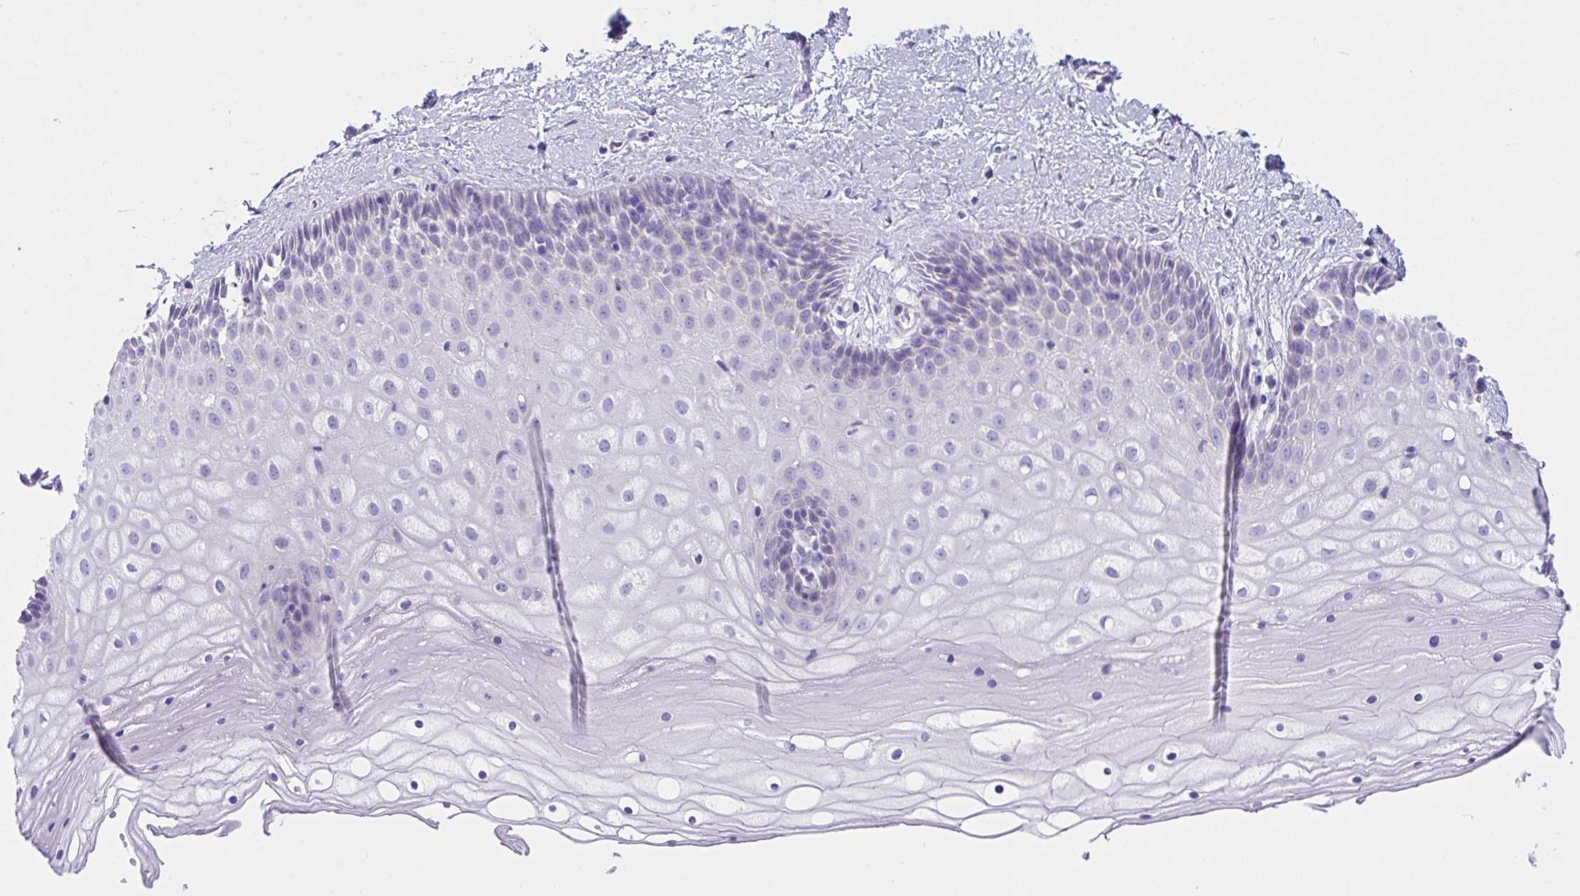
{"staining": {"intensity": "negative", "quantity": "none", "location": "none"}, "tissue": "cervix", "cell_type": "Glandular cells", "image_type": "normal", "snomed": [{"axis": "morphology", "description": "Normal tissue, NOS"}, {"axis": "topography", "description": "Cervix"}], "caption": "The immunohistochemistry micrograph has no significant expression in glandular cells of cervix. Nuclei are stained in blue.", "gene": "TMEM106B", "patient": {"sex": "female", "age": 36}}